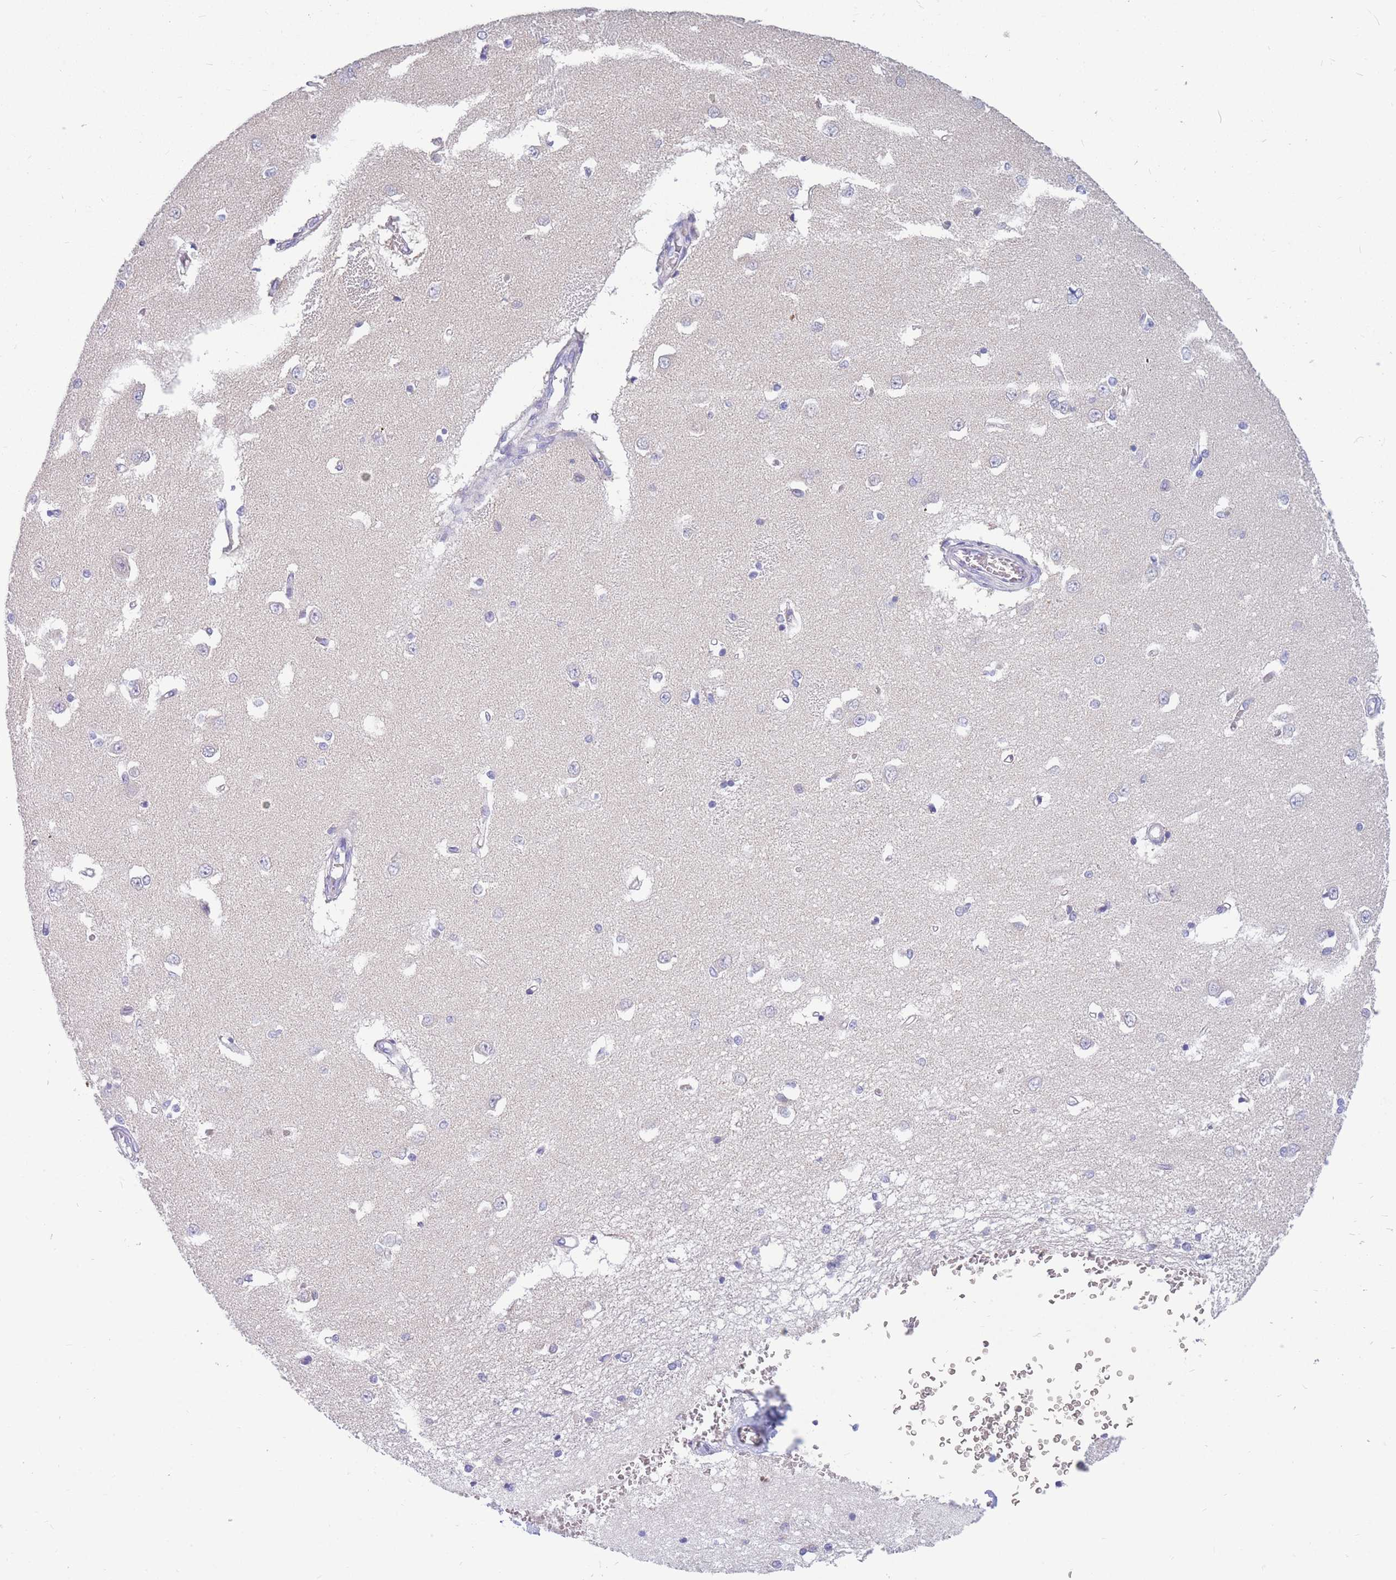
{"staining": {"intensity": "negative", "quantity": "none", "location": "none"}, "tissue": "caudate", "cell_type": "Glial cells", "image_type": "normal", "snomed": [{"axis": "morphology", "description": "Normal tissue, NOS"}, {"axis": "topography", "description": "Lateral ventricle wall"}], "caption": "Immunohistochemical staining of benign human caudate exhibits no significant expression in glial cells. (Brightfield microscopy of DAB (3,3'-diaminobenzidine) immunohistochemistry at high magnification).", "gene": "DHRS11", "patient": {"sex": "male", "age": 37}}